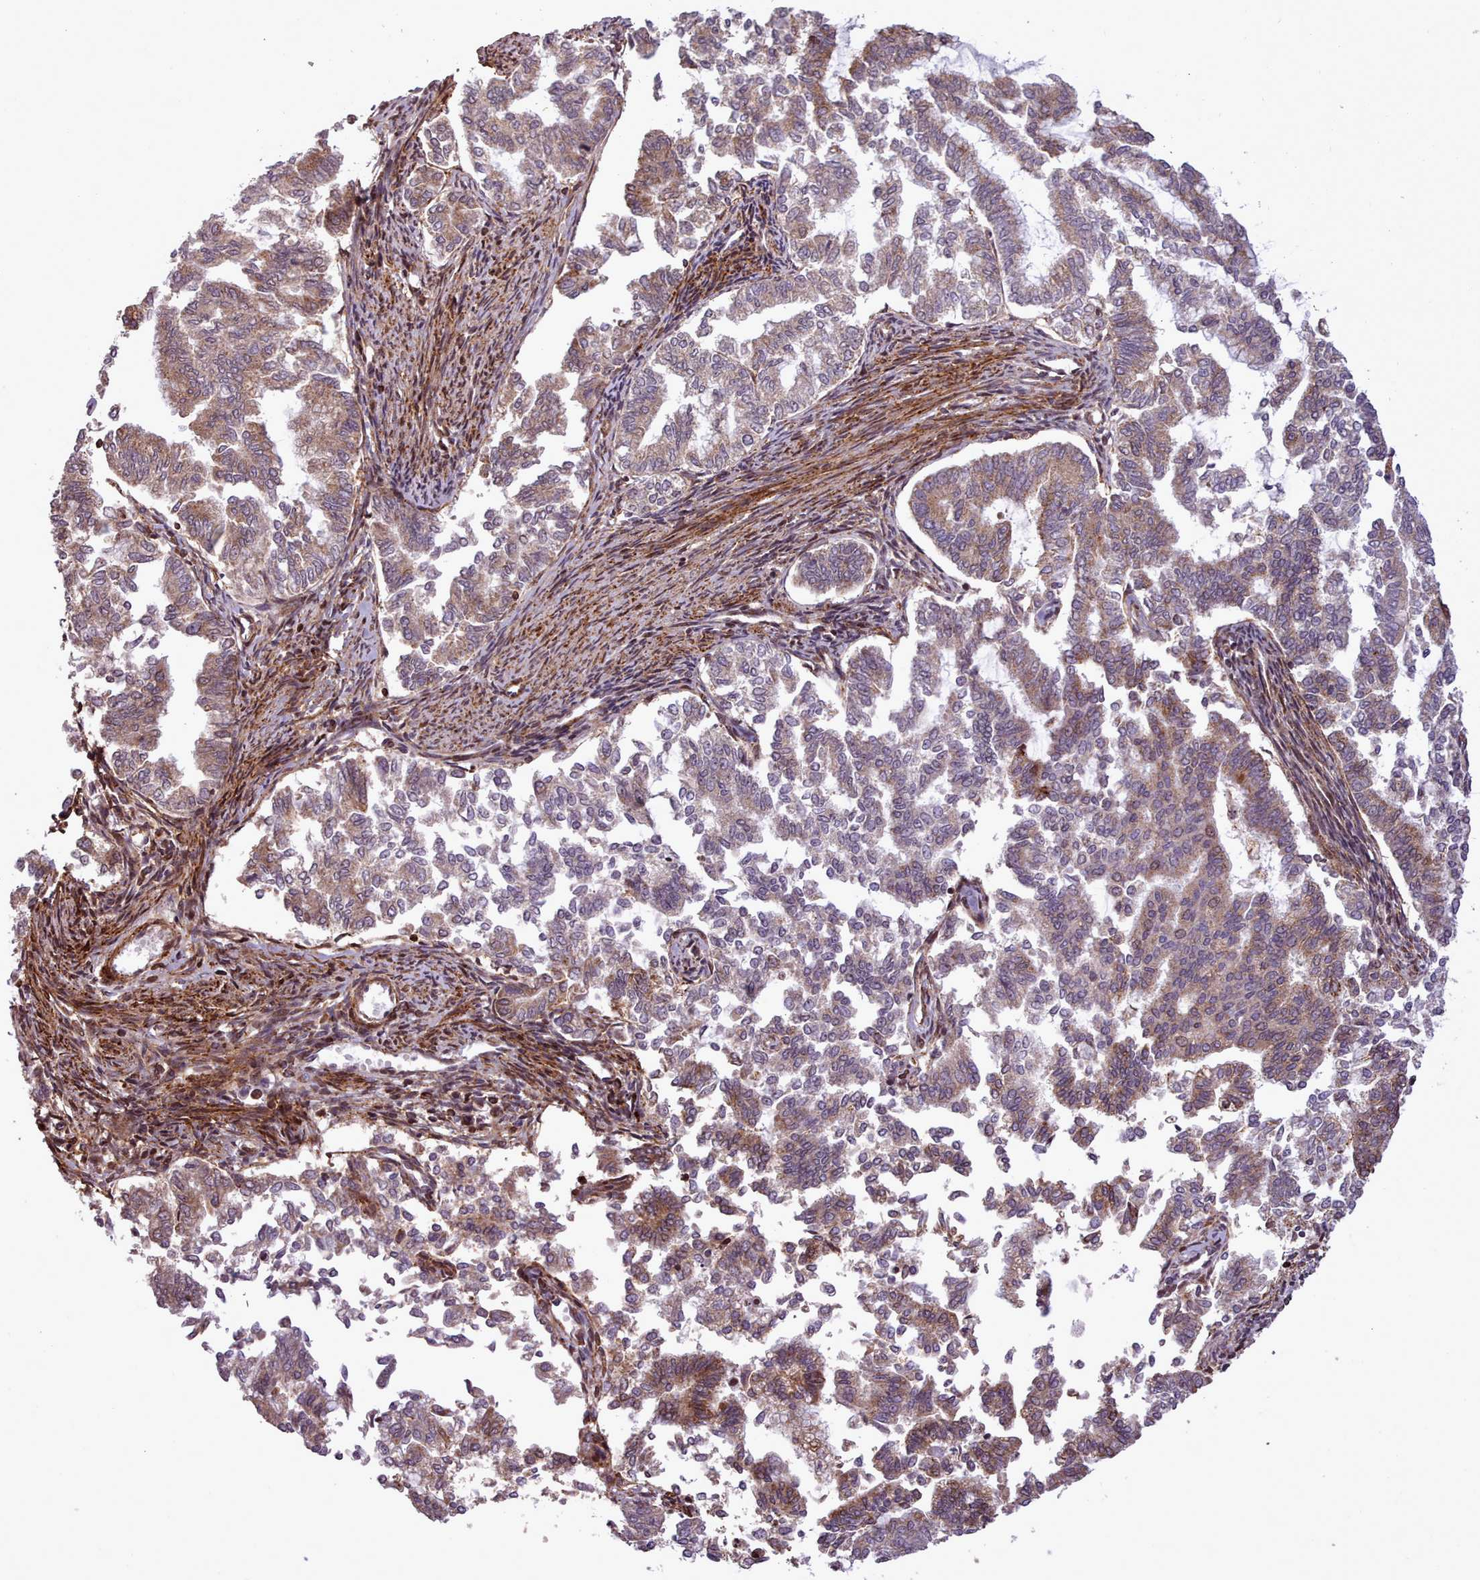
{"staining": {"intensity": "moderate", "quantity": "<25%", "location": "cytoplasmic/membranous"}, "tissue": "endometrial cancer", "cell_type": "Tumor cells", "image_type": "cancer", "snomed": [{"axis": "morphology", "description": "Adenocarcinoma, NOS"}, {"axis": "topography", "description": "Endometrium"}], "caption": "Immunohistochemistry (DAB (3,3'-diaminobenzidine)) staining of human endometrial cancer shows moderate cytoplasmic/membranous protein staining in approximately <25% of tumor cells.", "gene": "NLRP7", "patient": {"sex": "female", "age": 79}}